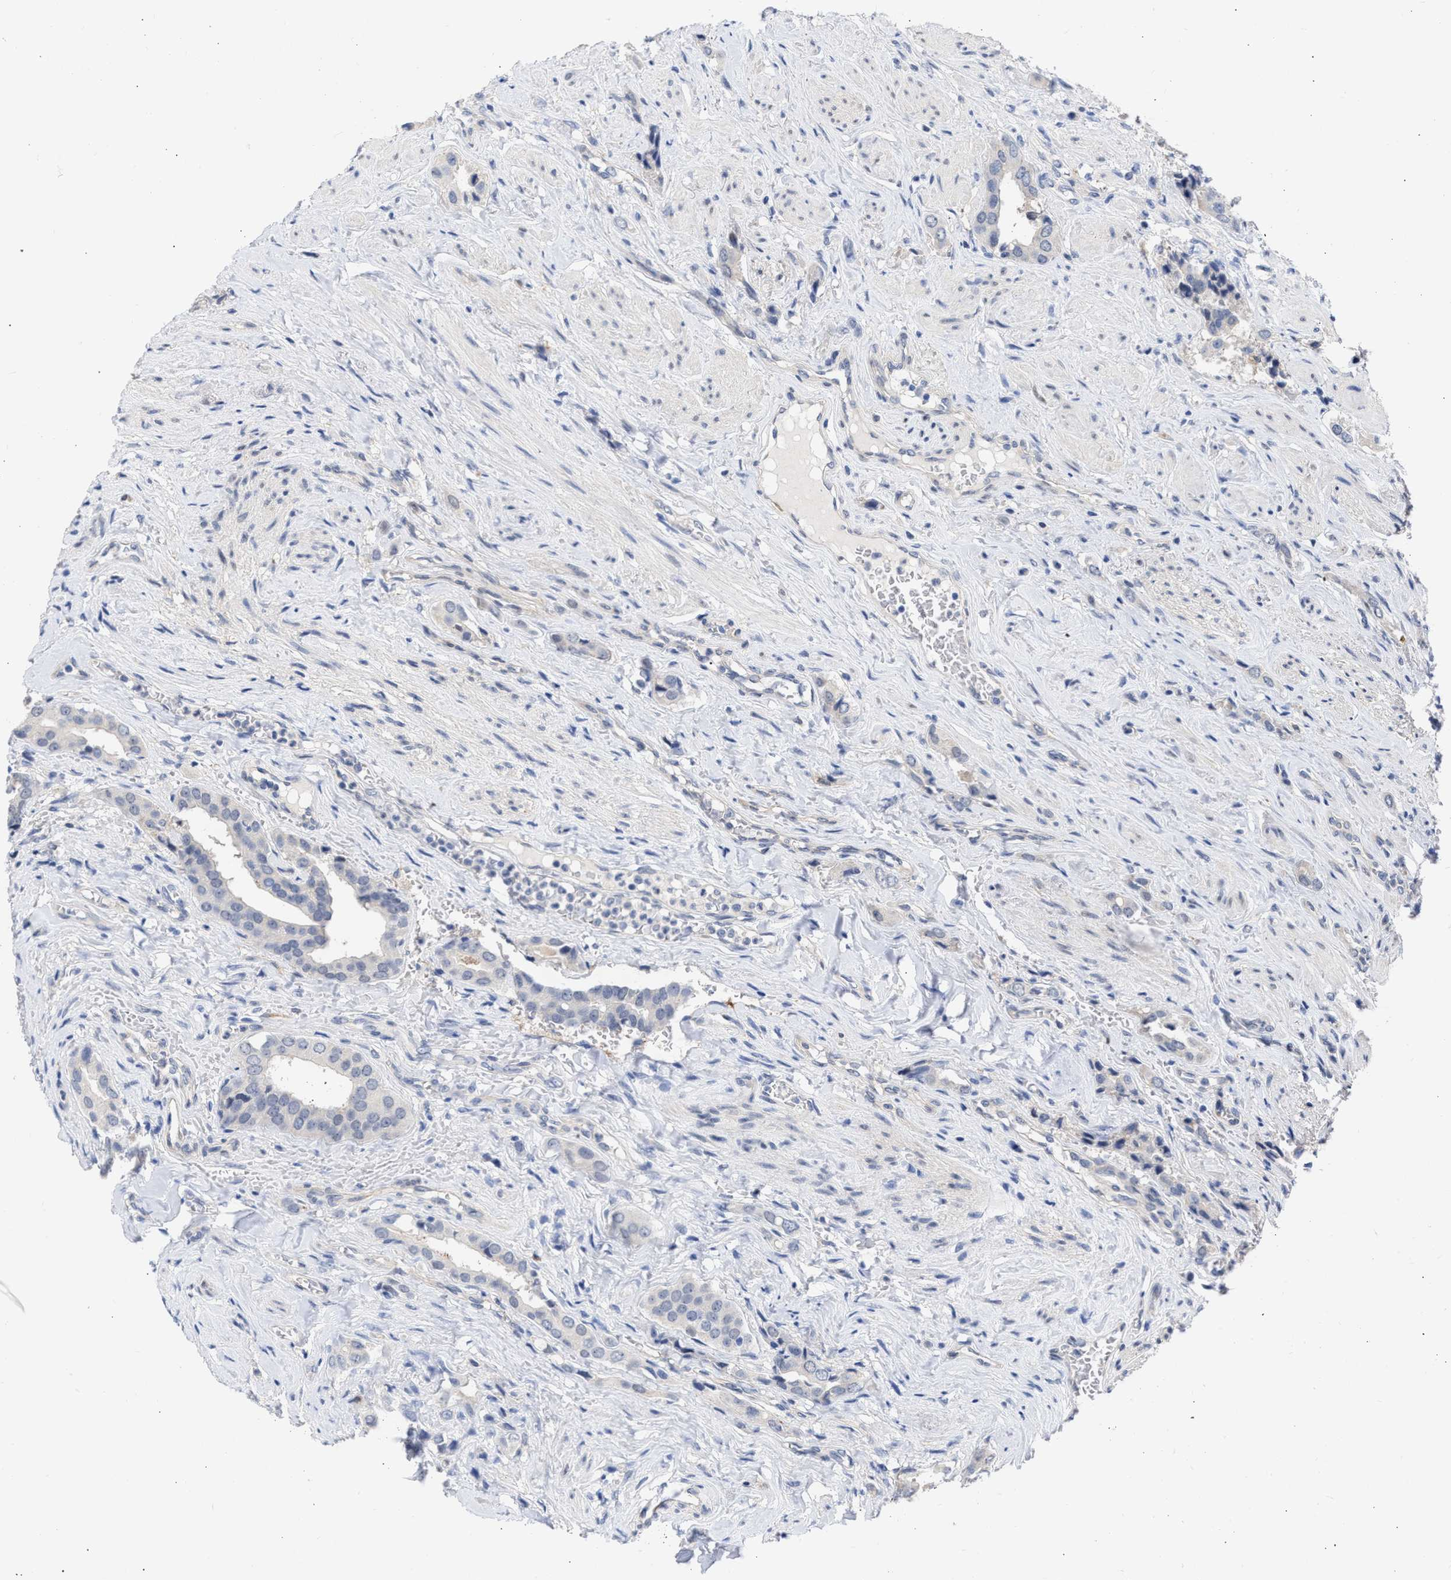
{"staining": {"intensity": "negative", "quantity": "none", "location": "none"}, "tissue": "prostate cancer", "cell_type": "Tumor cells", "image_type": "cancer", "snomed": [{"axis": "morphology", "description": "Adenocarcinoma, High grade"}, {"axis": "topography", "description": "Prostate"}], "caption": "The photomicrograph demonstrates no staining of tumor cells in prostate adenocarcinoma (high-grade). The staining was performed using DAB to visualize the protein expression in brown, while the nuclei were stained in blue with hematoxylin (Magnification: 20x).", "gene": "THRA", "patient": {"sex": "male", "age": 52}}